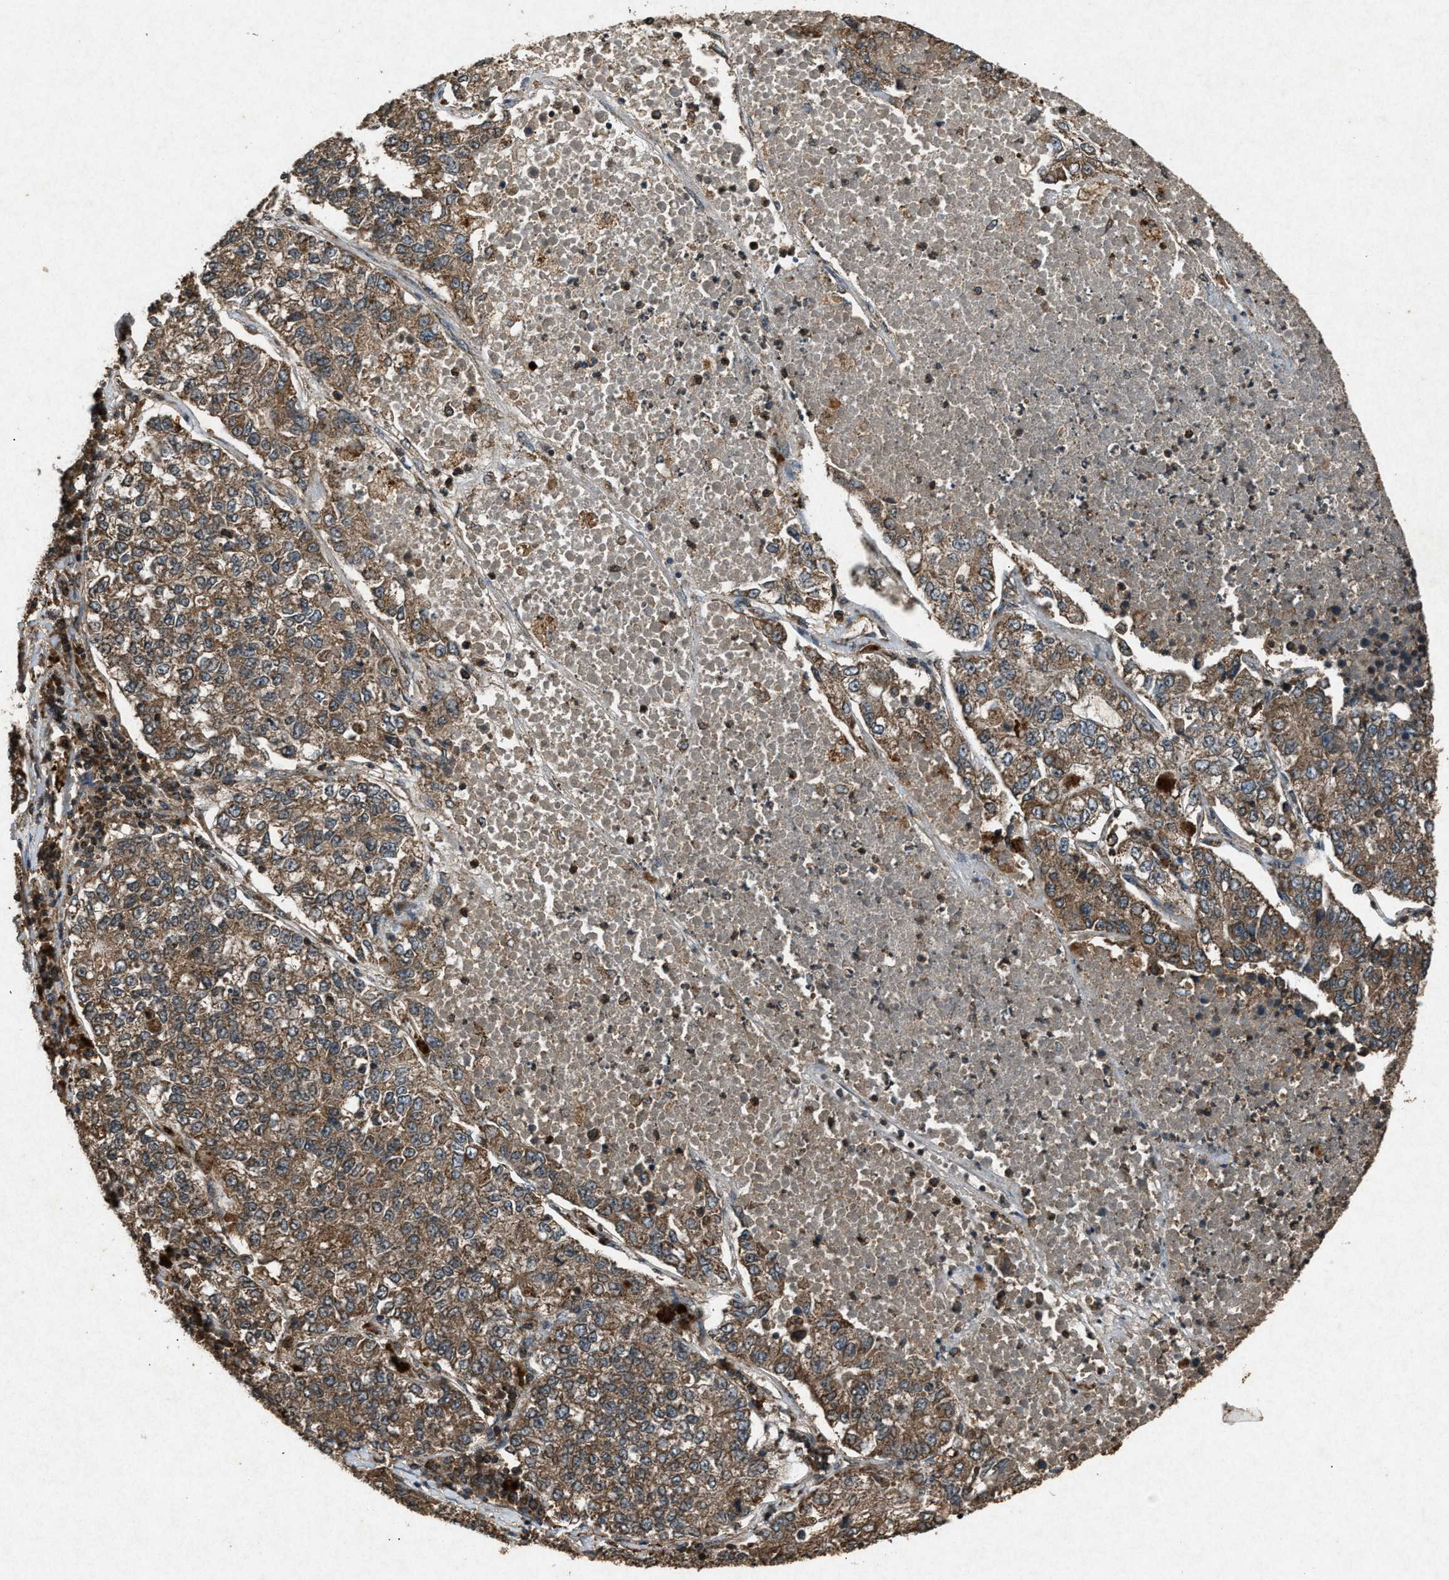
{"staining": {"intensity": "moderate", "quantity": ">75%", "location": "cytoplasmic/membranous"}, "tissue": "lung cancer", "cell_type": "Tumor cells", "image_type": "cancer", "snomed": [{"axis": "morphology", "description": "Adenocarcinoma, NOS"}, {"axis": "topography", "description": "Lung"}], "caption": "Protein expression analysis of lung cancer exhibits moderate cytoplasmic/membranous expression in about >75% of tumor cells. (Stains: DAB (3,3'-diaminobenzidine) in brown, nuclei in blue, Microscopy: brightfield microscopy at high magnification).", "gene": "OAS1", "patient": {"sex": "male", "age": 49}}